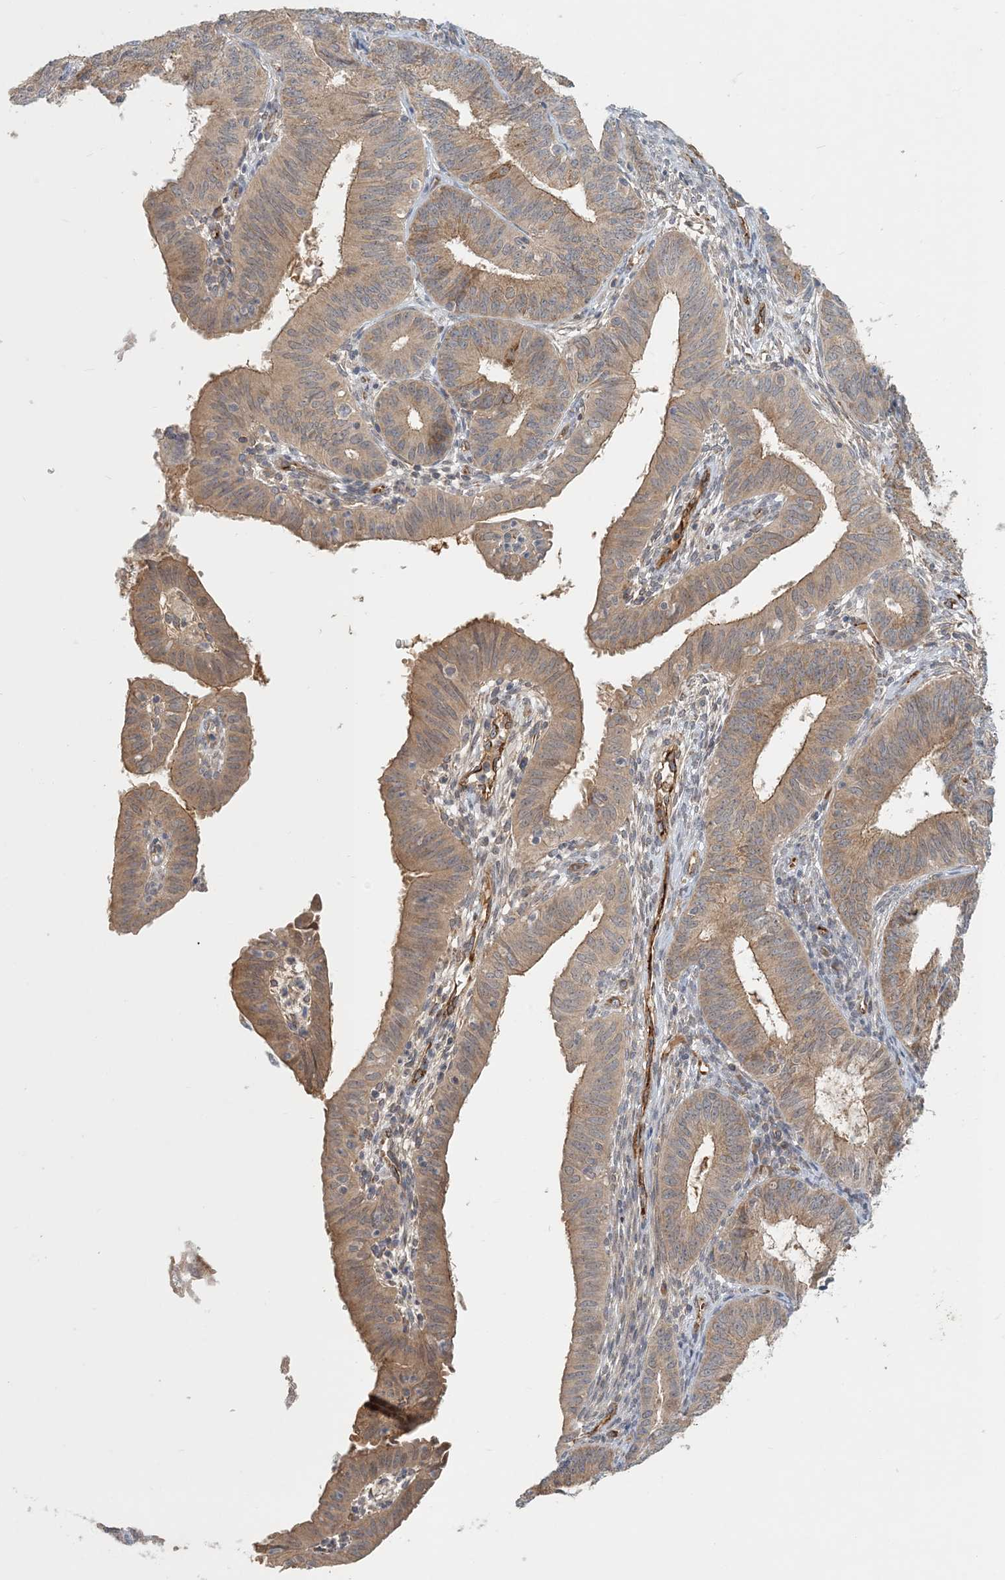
{"staining": {"intensity": "moderate", "quantity": ">75%", "location": "cytoplasmic/membranous"}, "tissue": "endometrial cancer", "cell_type": "Tumor cells", "image_type": "cancer", "snomed": [{"axis": "morphology", "description": "Adenocarcinoma, NOS"}, {"axis": "topography", "description": "Endometrium"}], "caption": "The immunohistochemical stain shows moderate cytoplasmic/membranous expression in tumor cells of endometrial adenocarcinoma tissue. (Stains: DAB (3,3'-diaminobenzidine) in brown, nuclei in blue, Microscopy: brightfield microscopy at high magnification).", "gene": "ZBTB3", "patient": {"sex": "female", "age": 51}}